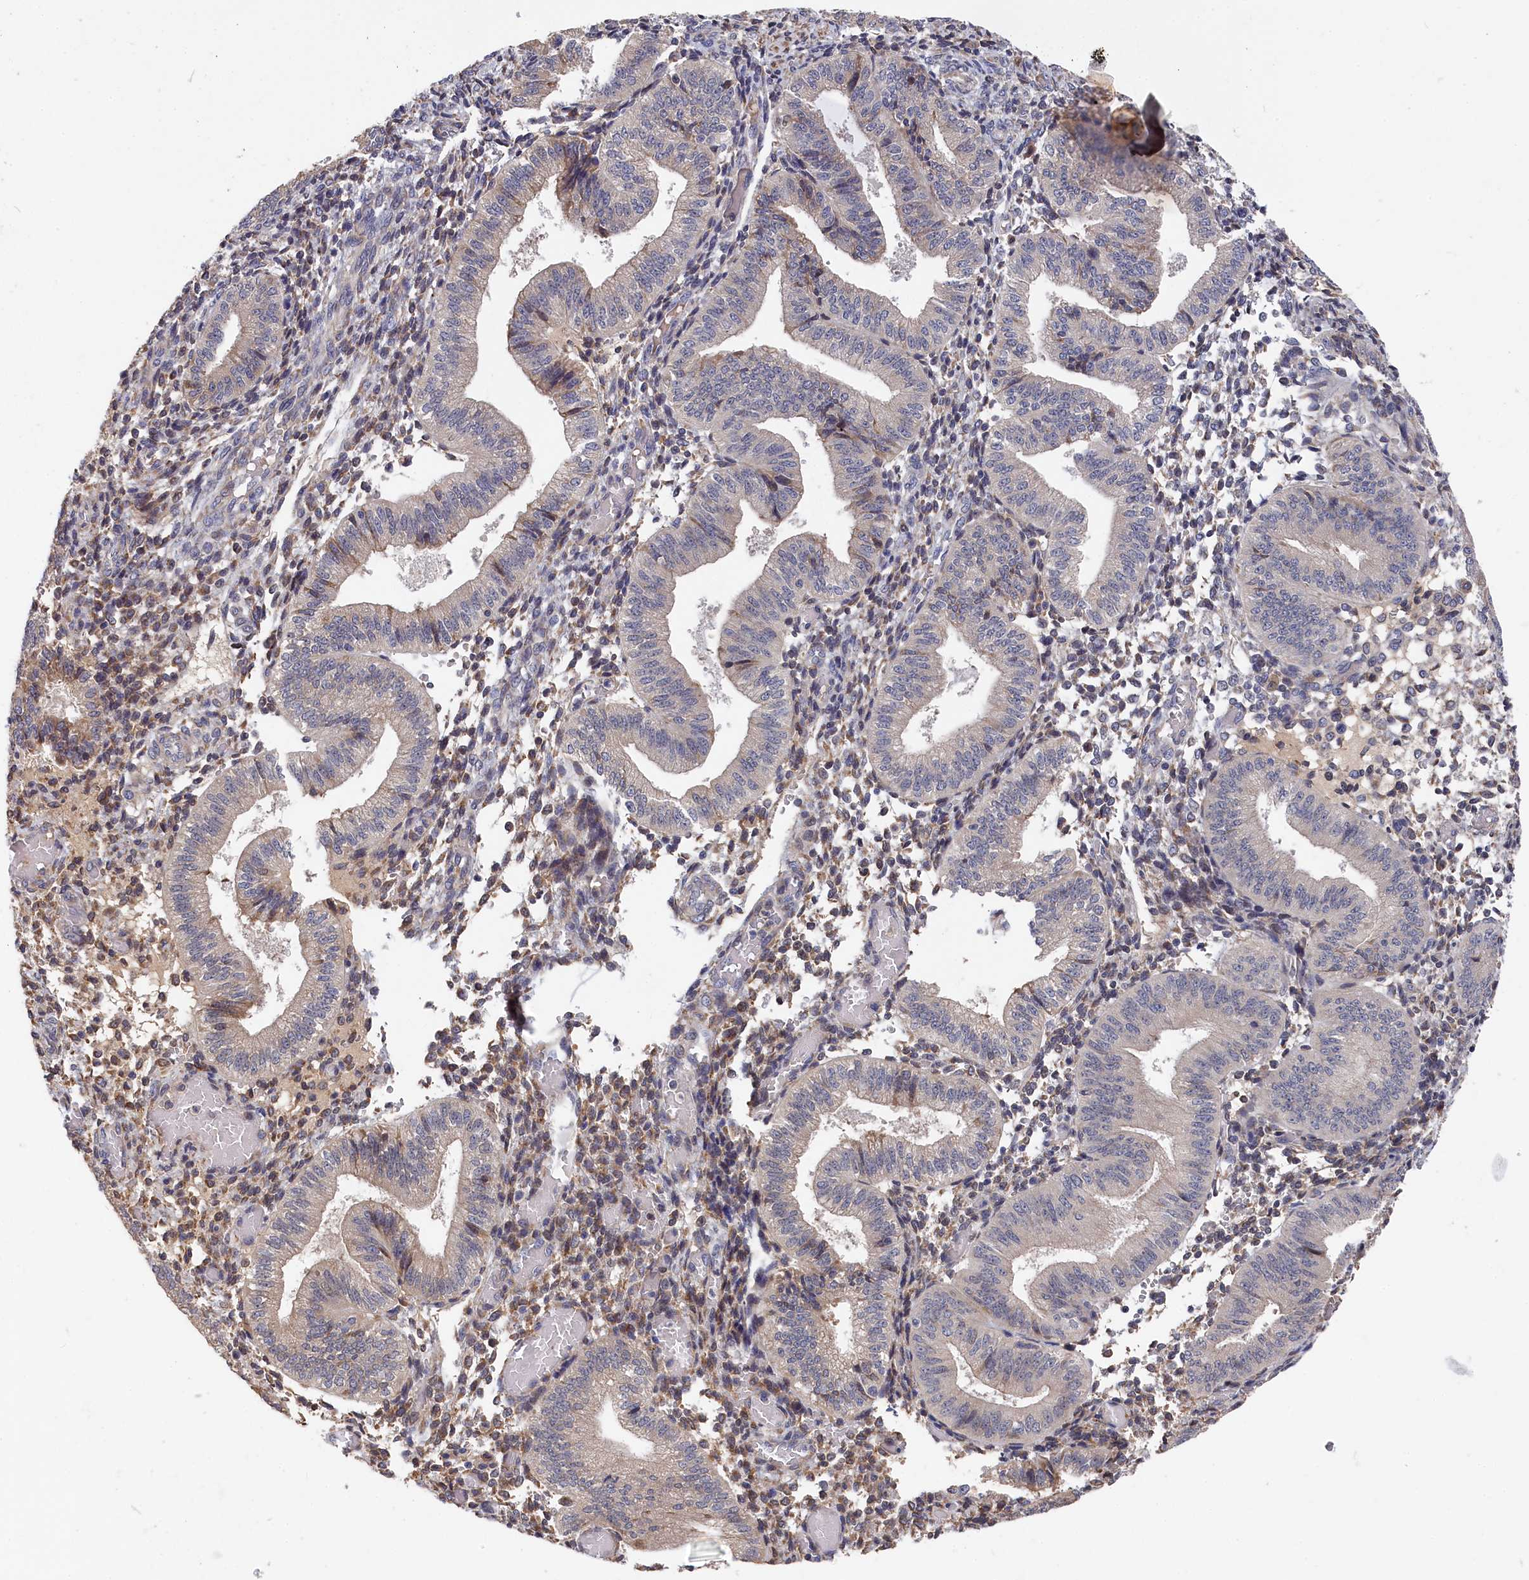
{"staining": {"intensity": "weak", "quantity": "25%-75%", "location": "cytoplasmic/membranous"}, "tissue": "endometrium", "cell_type": "Cells in endometrial stroma", "image_type": "normal", "snomed": [{"axis": "morphology", "description": "Normal tissue, NOS"}, {"axis": "topography", "description": "Endometrium"}], "caption": "About 25%-75% of cells in endometrial stroma in unremarkable human endometrium display weak cytoplasmic/membranous protein positivity as visualized by brown immunohistochemical staining.", "gene": "CYB5D2", "patient": {"sex": "female", "age": 34}}